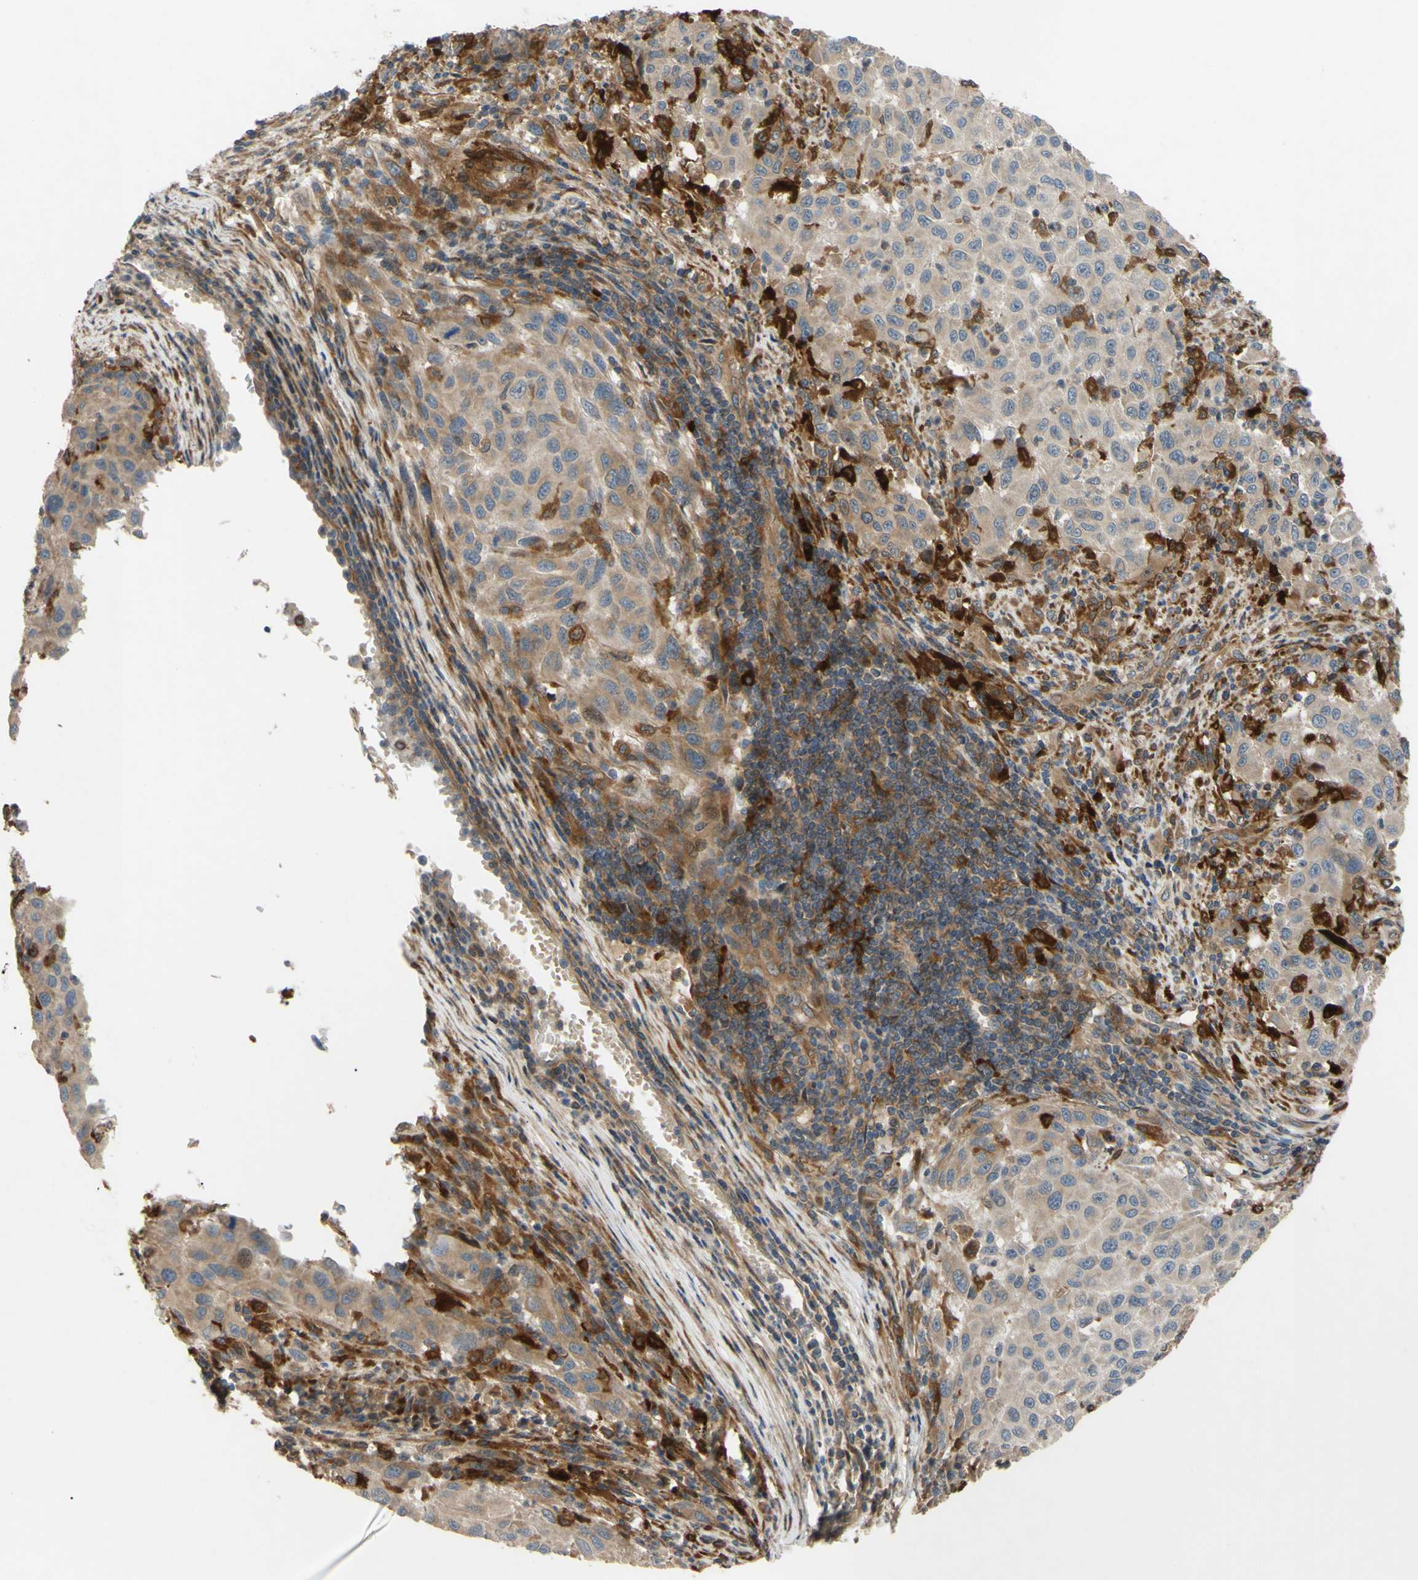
{"staining": {"intensity": "weak", "quantity": ">75%", "location": "cytoplasmic/membranous"}, "tissue": "melanoma", "cell_type": "Tumor cells", "image_type": "cancer", "snomed": [{"axis": "morphology", "description": "Malignant melanoma, Metastatic site"}, {"axis": "topography", "description": "Lymph node"}], "caption": "The immunohistochemical stain highlights weak cytoplasmic/membranous staining in tumor cells of melanoma tissue. (DAB IHC, brown staining for protein, blue staining for nuclei).", "gene": "SPTLC1", "patient": {"sex": "male", "age": 61}}